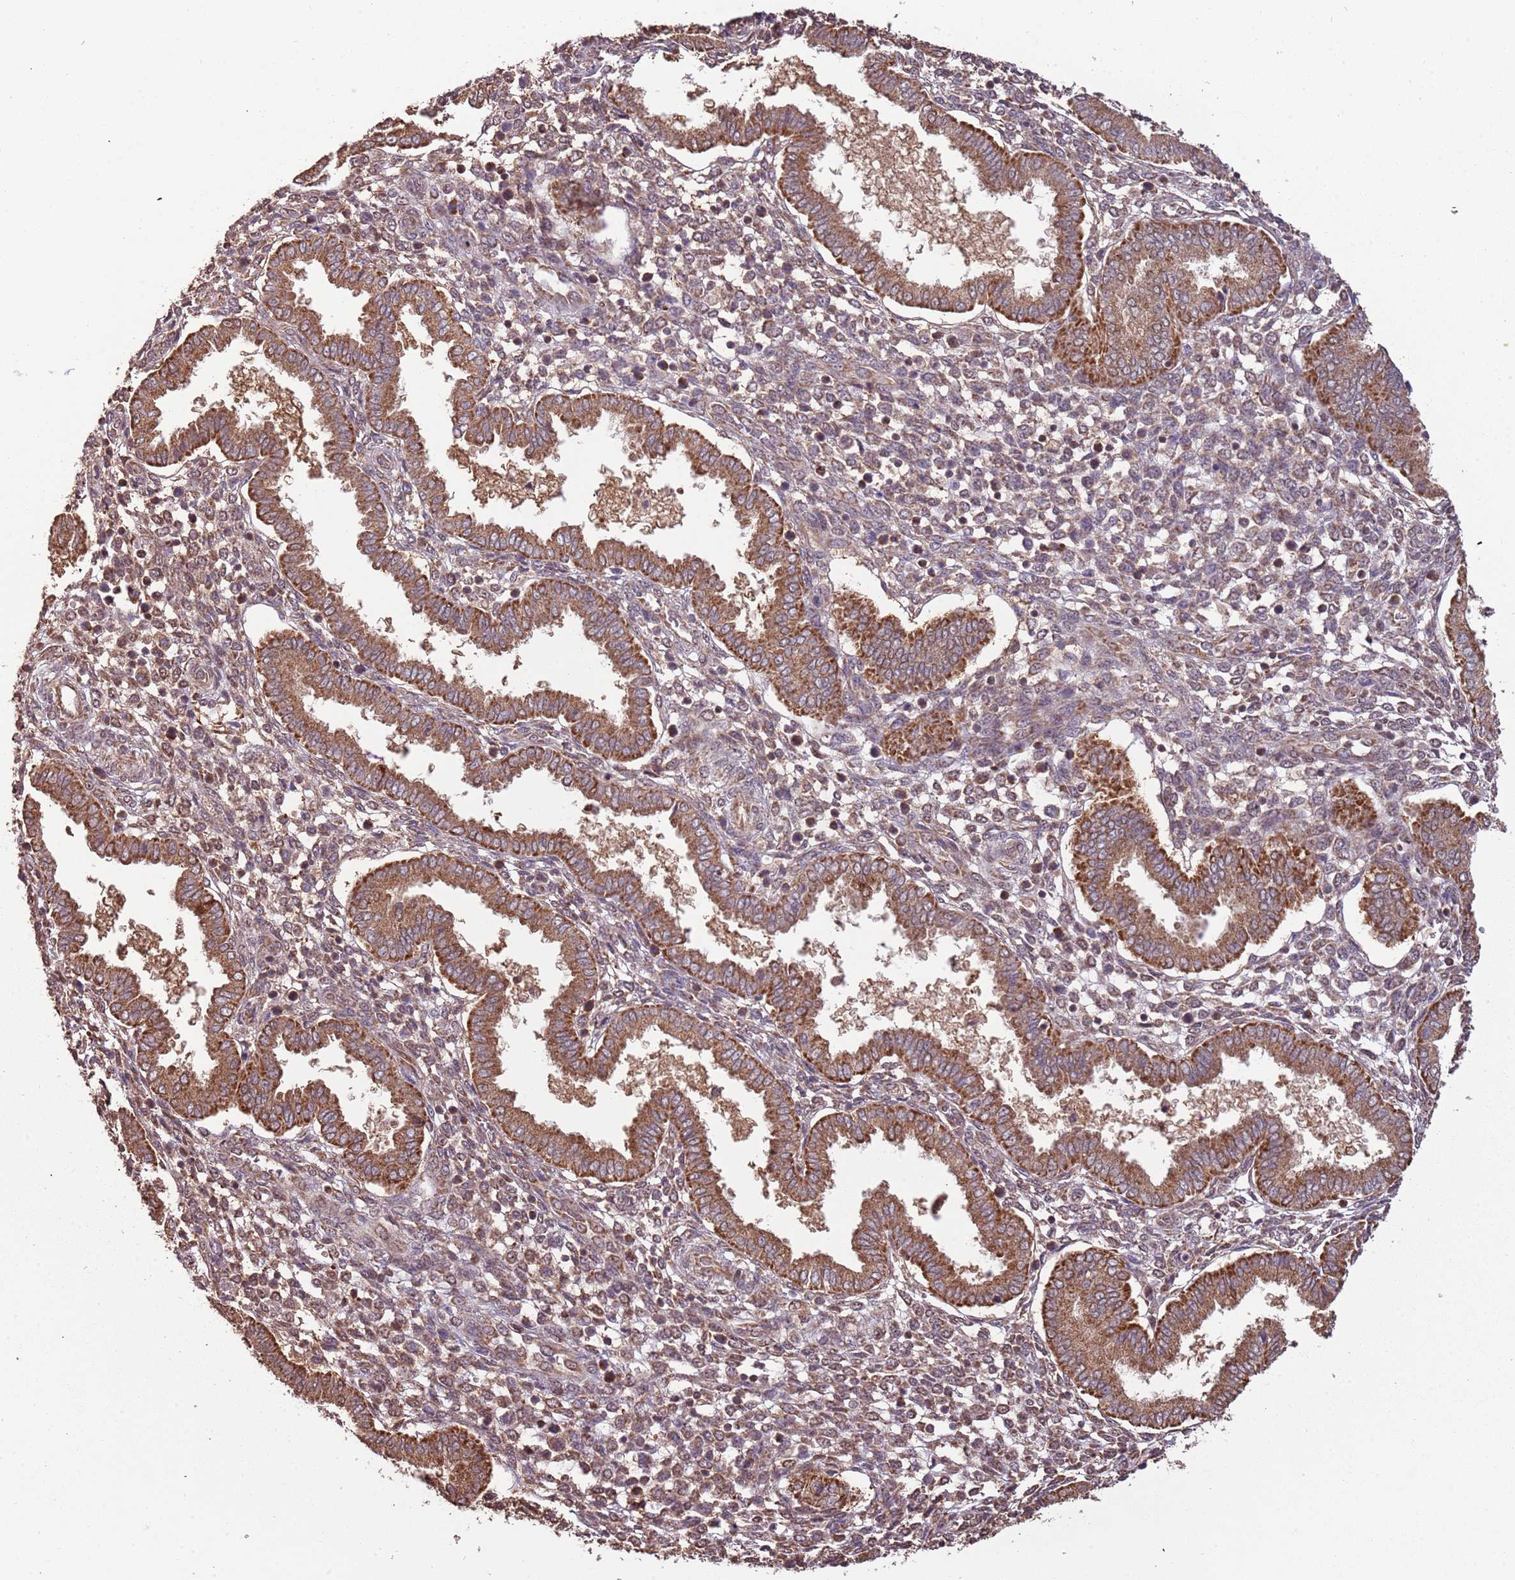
{"staining": {"intensity": "moderate", "quantity": "25%-75%", "location": "cytoplasmic/membranous,nuclear"}, "tissue": "endometrium", "cell_type": "Cells in endometrial stroma", "image_type": "normal", "snomed": [{"axis": "morphology", "description": "Normal tissue, NOS"}, {"axis": "topography", "description": "Endometrium"}], "caption": "IHC histopathology image of unremarkable endometrium stained for a protein (brown), which reveals medium levels of moderate cytoplasmic/membranous,nuclear expression in about 25%-75% of cells in endometrial stroma.", "gene": "IL17RD", "patient": {"sex": "female", "age": 24}}